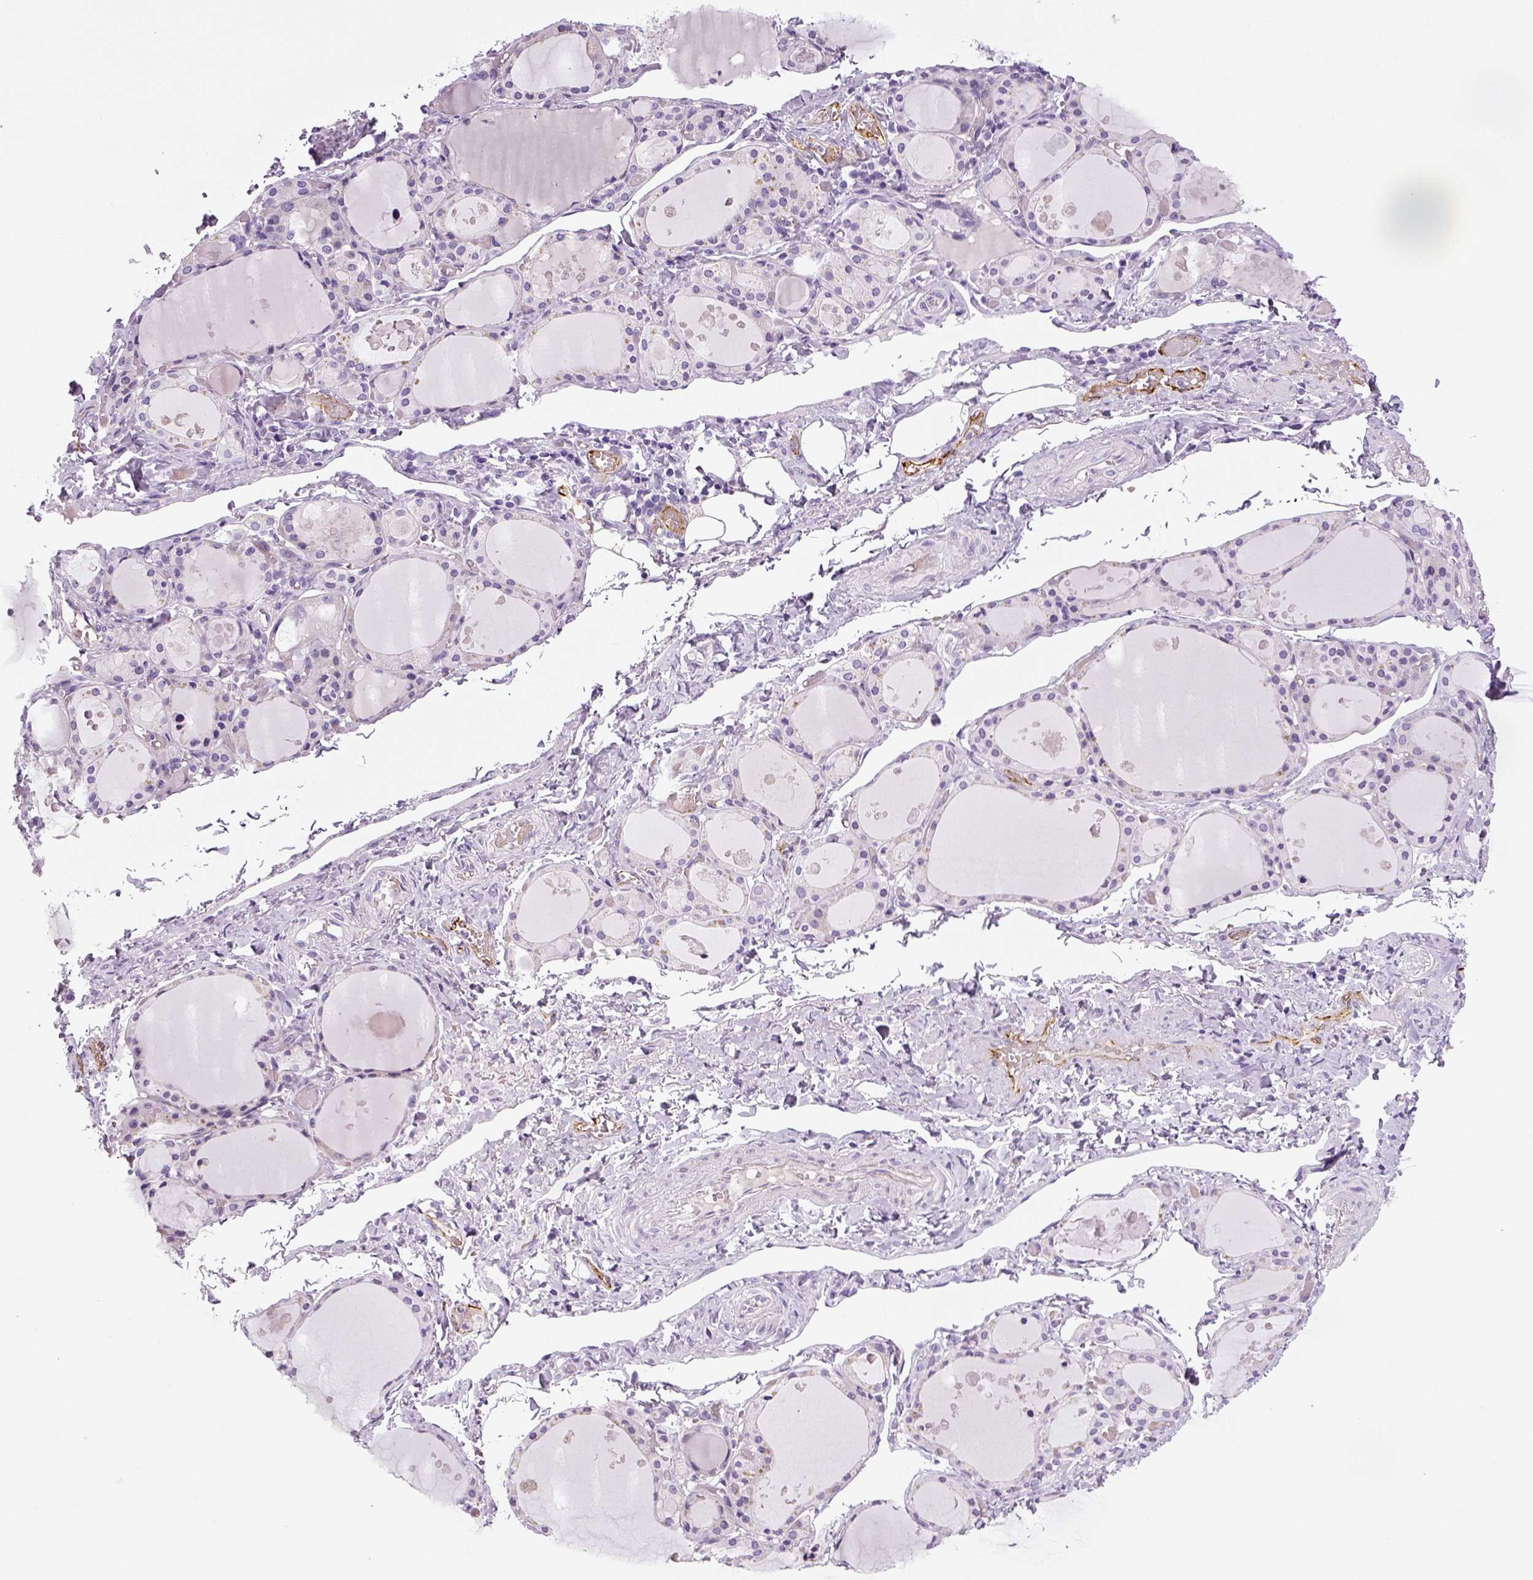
{"staining": {"intensity": "negative", "quantity": "none", "location": "none"}, "tissue": "thyroid gland", "cell_type": "Glandular cells", "image_type": "normal", "snomed": [{"axis": "morphology", "description": "Normal tissue, NOS"}, {"axis": "topography", "description": "Thyroid gland"}], "caption": "IHC of normal thyroid gland reveals no positivity in glandular cells. (Brightfield microscopy of DAB (3,3'-diaminobenzidine) IHC at high magnification).", "gene": "ENSG00000250349", "patient": {"sex": "male", "age": 68}}